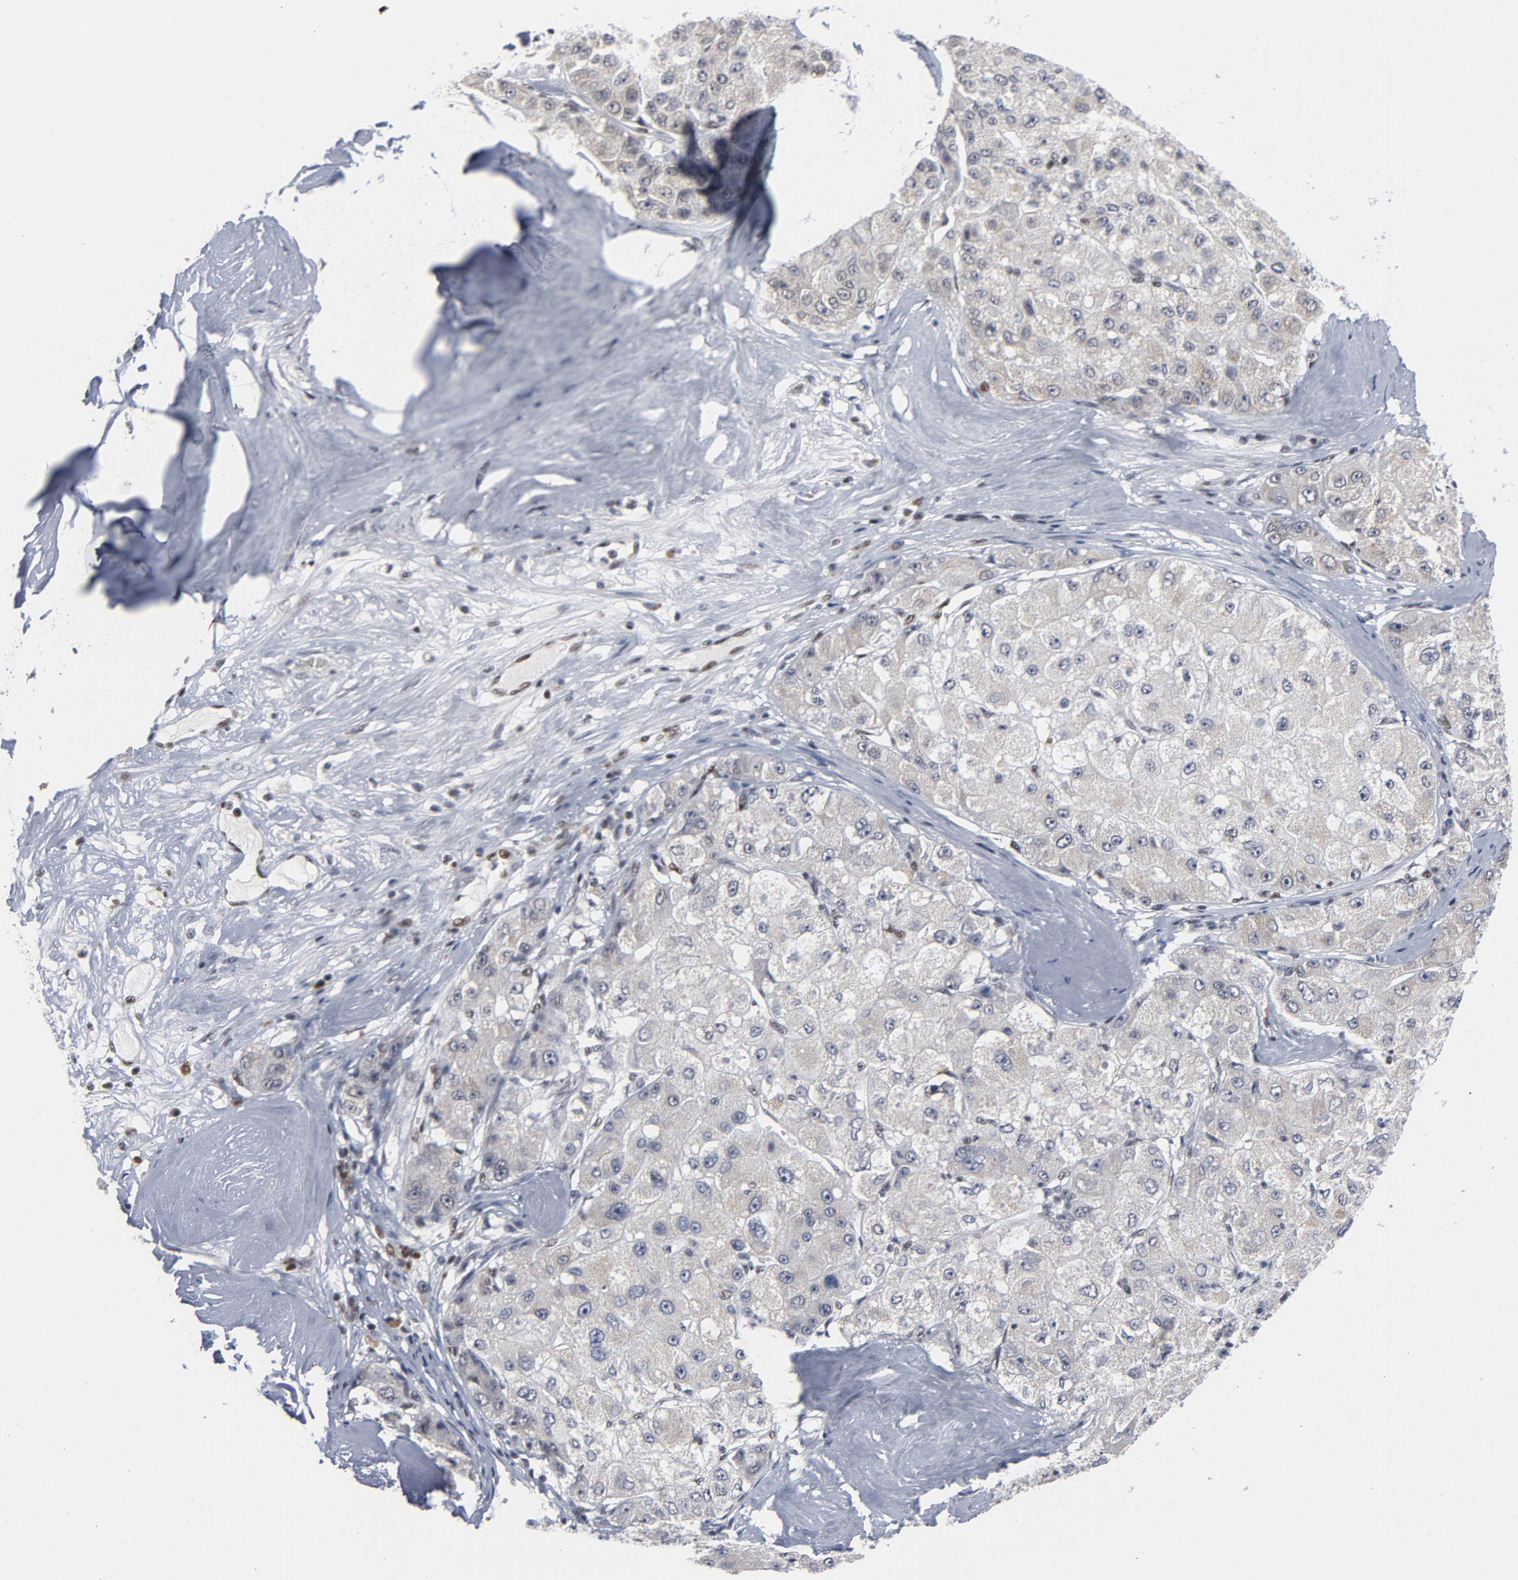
{"staining": {"intensity": "weak", "quantity": ">75%", "location": "cytoplasmic/membranous"}, "tissue": "liver cancer", "cell_type": "Tumor cells", "image_type": "cancer", "snomed": [{"axis": "morphology", "description": "Carcinoma, Hepatocellular, NOS"}, {"axis": "topography", "description": "Liver"}], "caption": "Immunohistochemical staining of liver hepatocellular carcinoma reveals low levels of weak cytoplasmic/membranous protein positivity in approximately >75% of tumor cells.", "gene": "GABPA", "patient": {"sex": "male", "age": 80}}